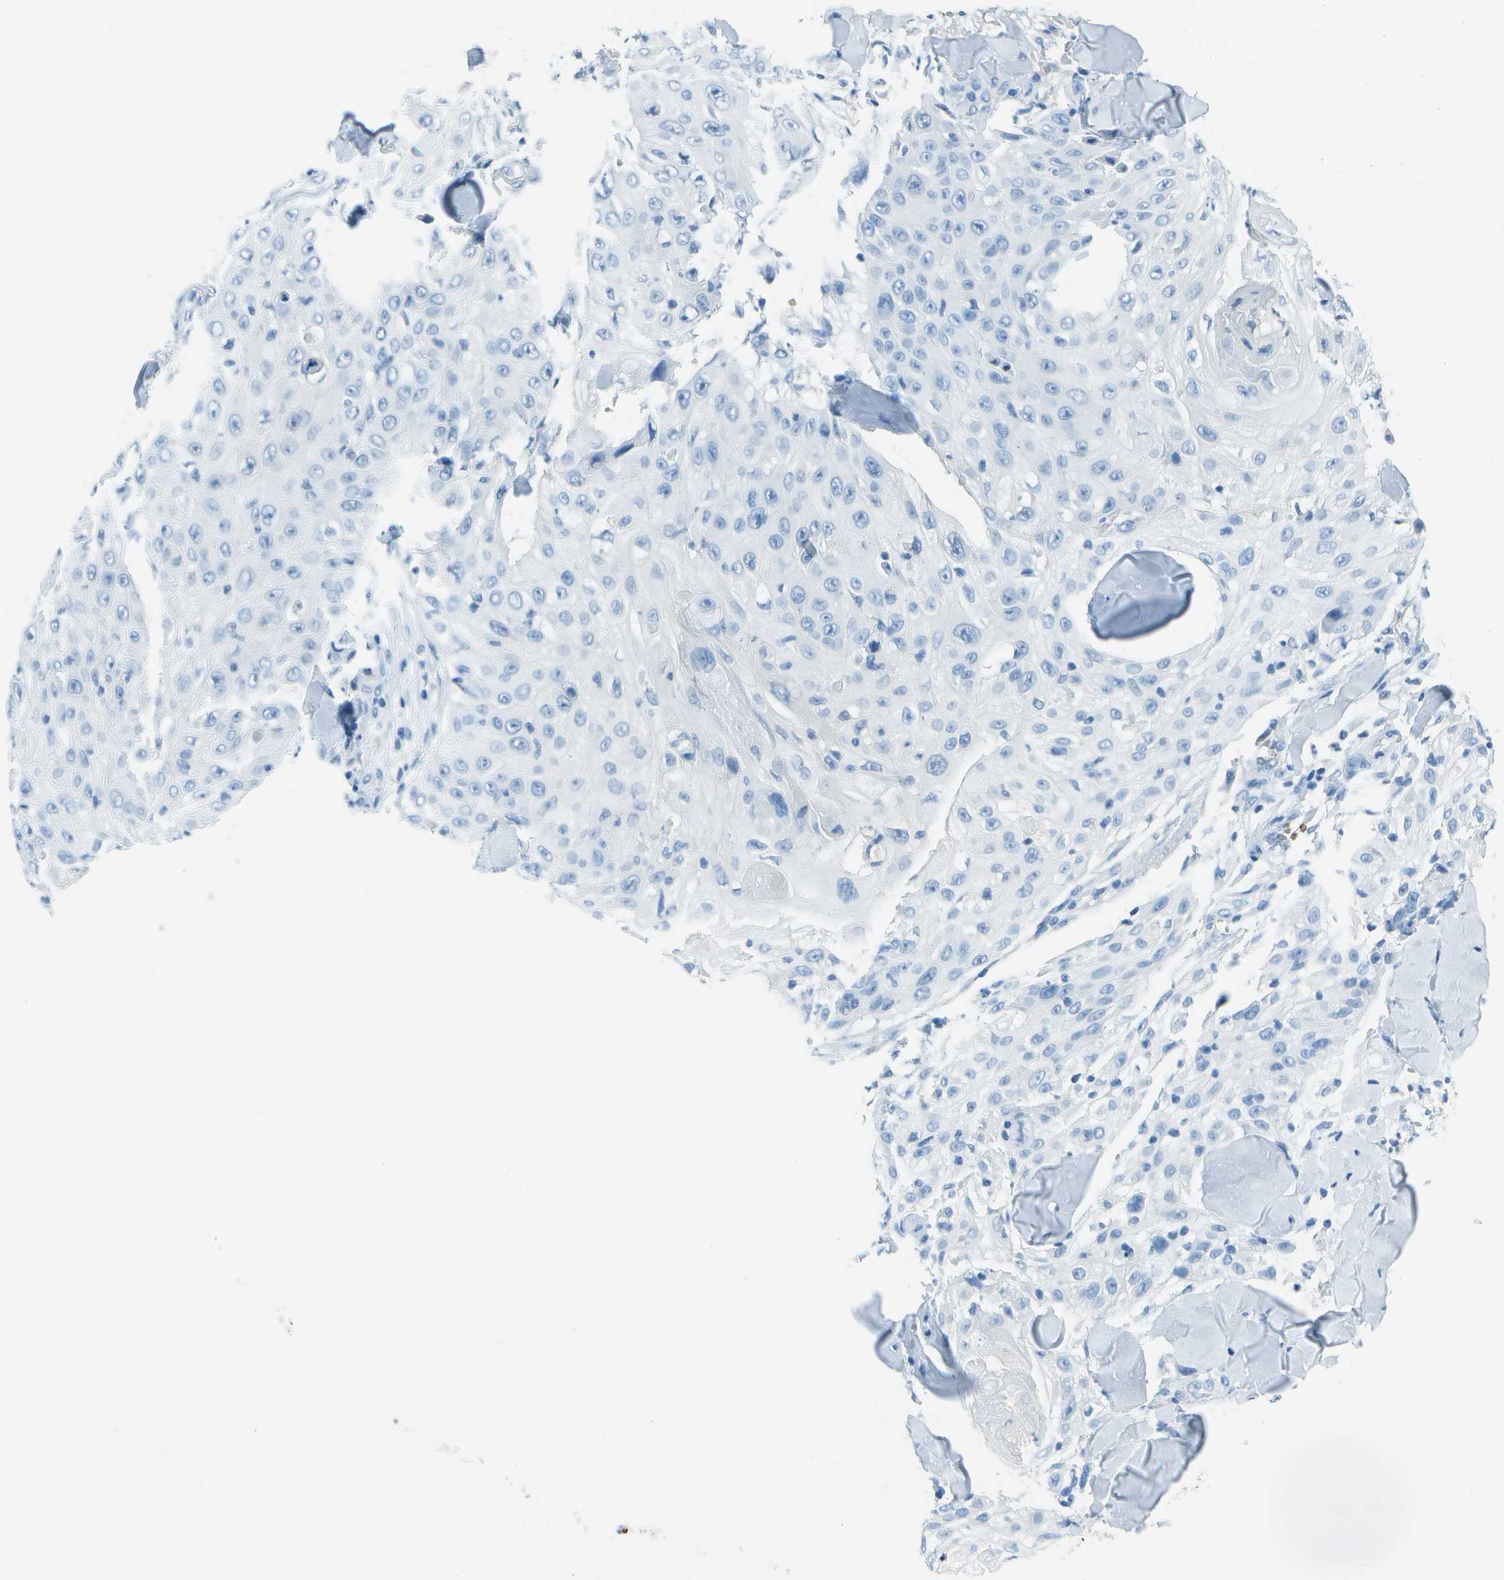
{"staining": {"intensity": "negative", "quantity": "none", "location": "none"}, "tissue": "skin cancer", "cell_type": "Tumor cells", "image_type": "cancer", "snomed": [{"axis": "morphology", "description": "Squamous cell carcinoma, NOS"}, {"axis": "topography", "description": "Skin"}], "caption": "This is an immunohistochemistry photomicrograph of human skin cancer. There is no expression in tumor cells.", "gene": "ASL", "patient": {"sex": "male", "age": 86}}